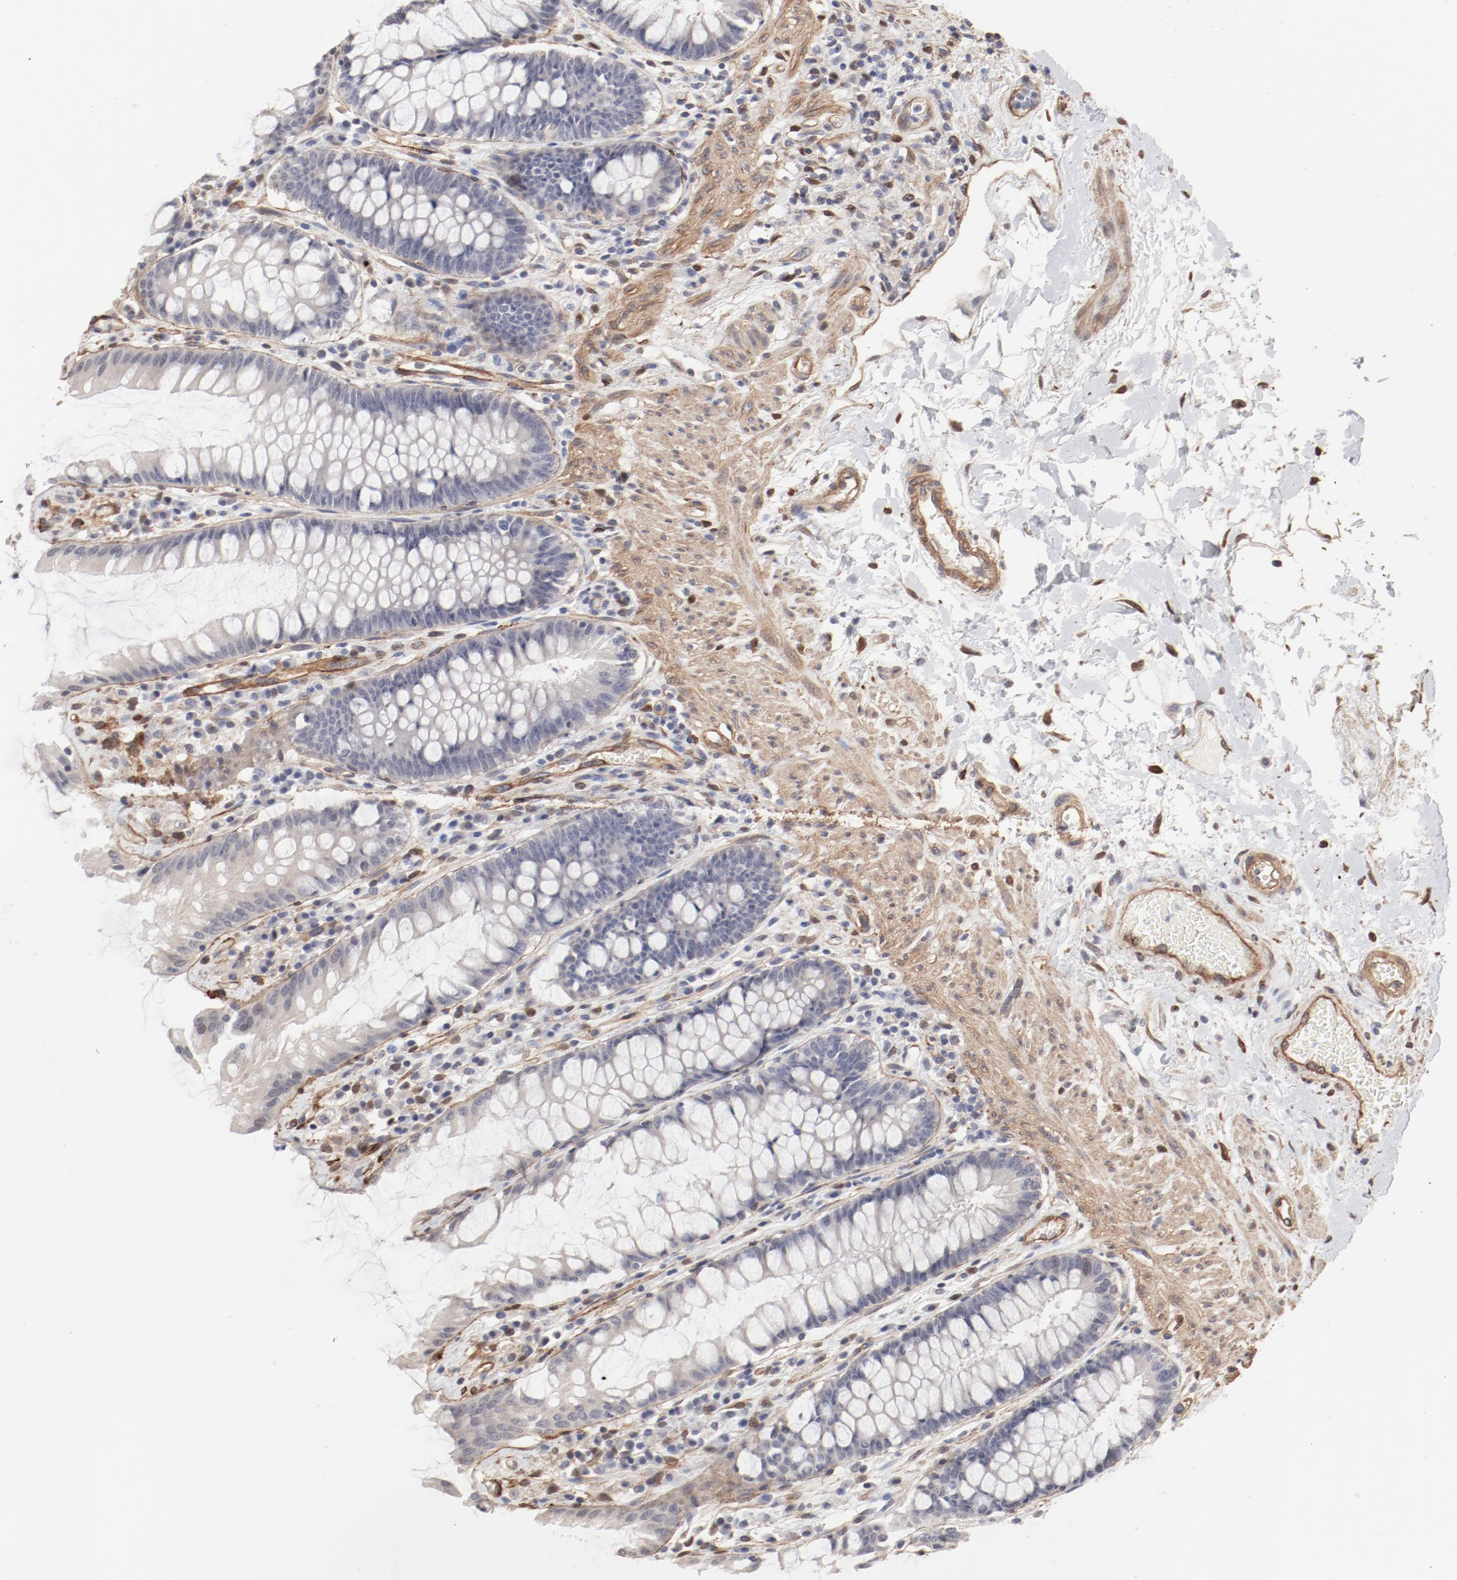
{"staining": {"intensity": "negative", "quantity": "none", "location": "none"}, "tissue": "rectum", "cell_type": "Glandular cells", "image_type": "normal", "snomed": [{"axis": "morphology", "description": "Normal tissue, NOS"}, {"axis": "topography", "description": "Rectum"}], "caption": "Glandular cells show no significant protein staining in benign rectum. Nuclei are stained in blue.", "gene": "MAGED4B", "patient": {"sex": "female", "age": 46}}